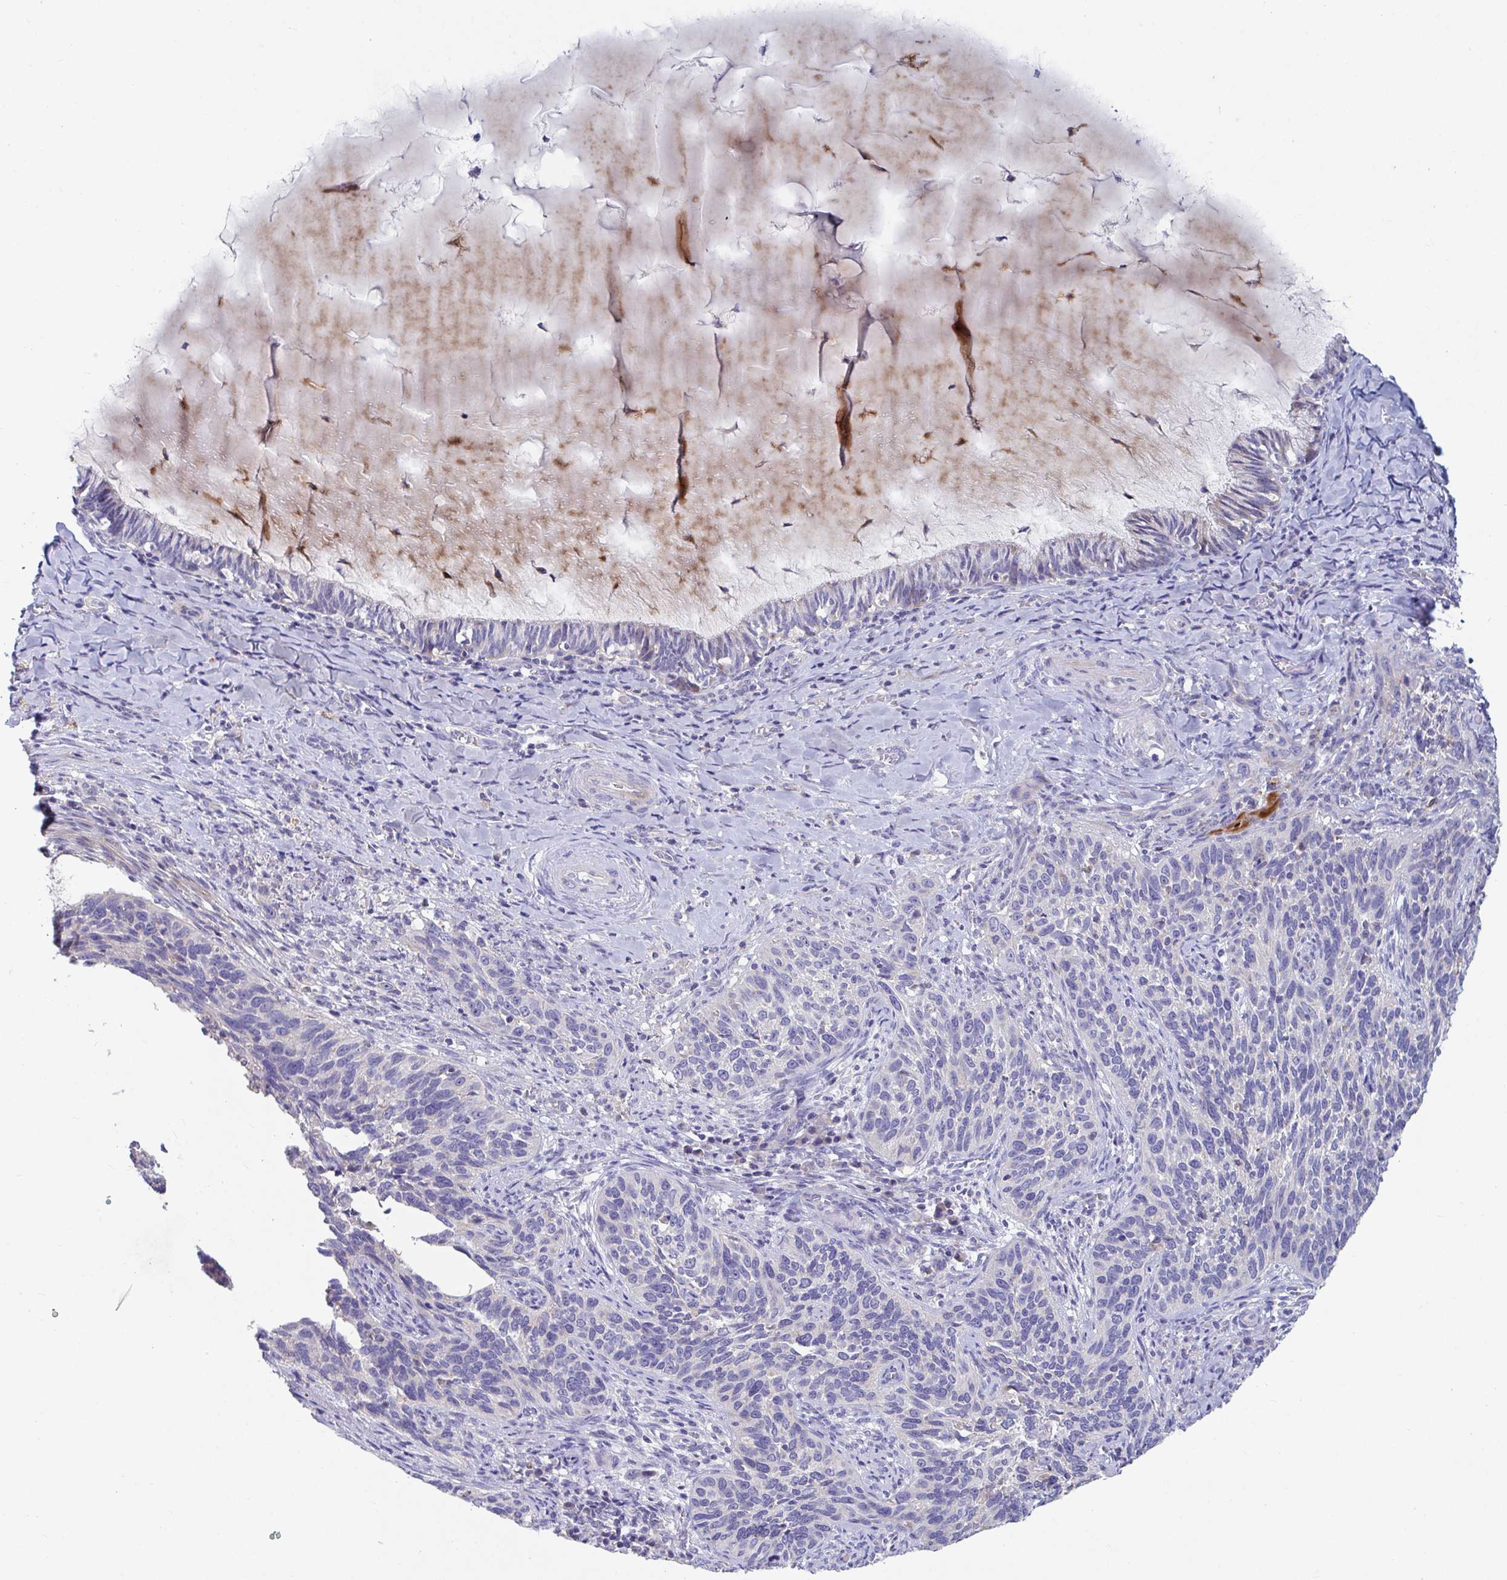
{"staining": {"intensity": "negative", "quantity": "none", "location": "none"}, "tissue": "cervical cancer", "cell_type": "Tumor cells", "image_type": "cancer", "snomed": [{"axis": "morphology", "description": "Squamous cell carcinoma, NOS"}, {"axis": "topography", "description": "Cervix"}], "caption": "The histopathology image displays no significant staining in tumor cells of cervical cancer (squamous cell carcinoma).", "gene": "ZNF561", "patient": {"sex": "female", "age": 51}}